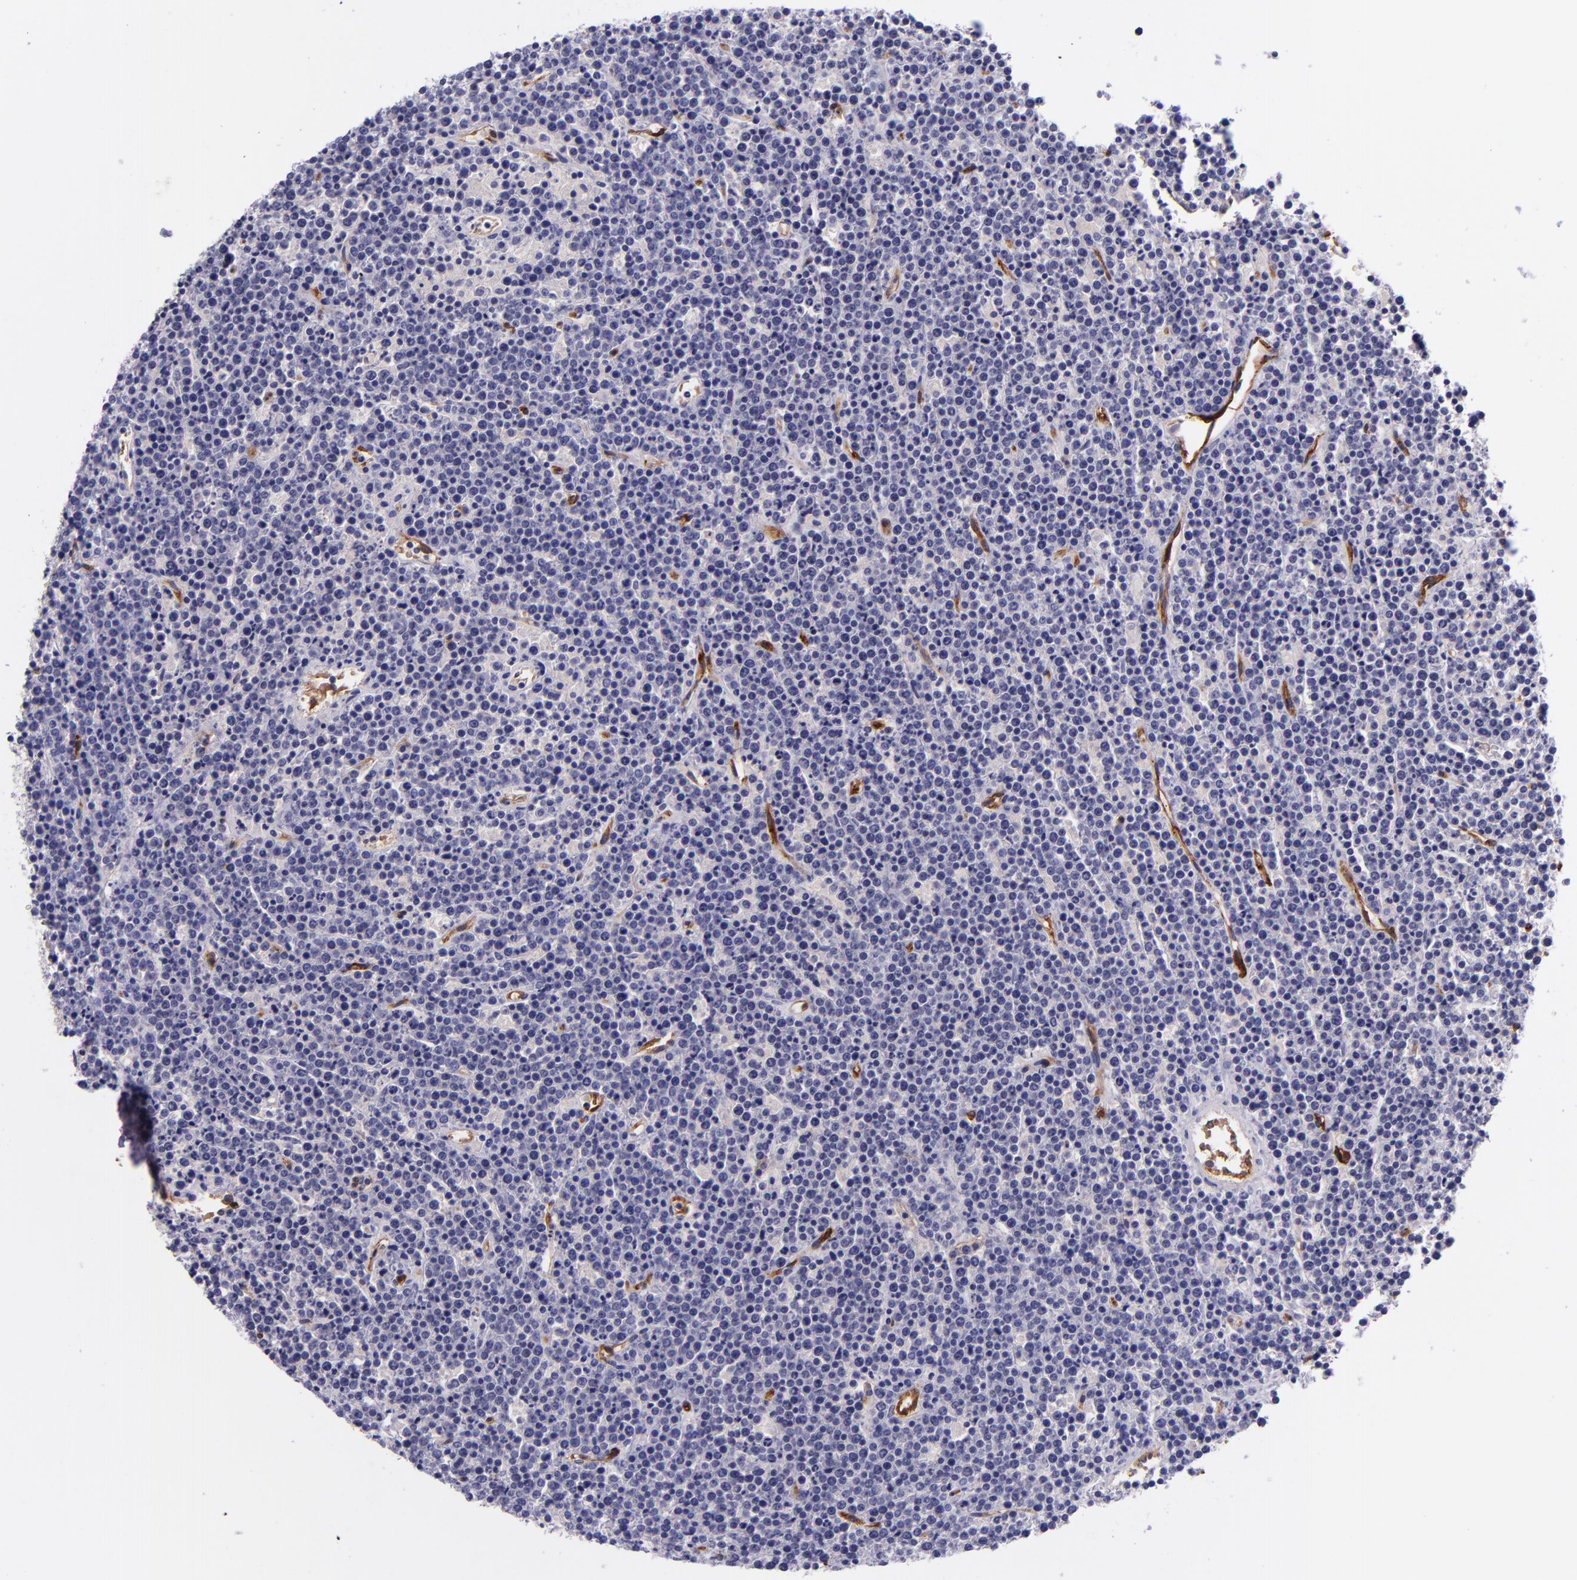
{"staining": {"intensity": "negative", "quantity": "none", "location": "none"}, "tissue": "lymphoma", "cell_type": "Tumor cells", "image_type": "cancer", "snomed": [{"axis": "morphology", "description": "Malignant lymphoma, non-Hodgkin's type, High grade"}, {"axis": "topography", "description": "Ovary"}], "caption": "A photomicrograph of lymphoma stained for a protein shows no brown staining in tumor cells.", "gene": "NOS3", "patient": {"sex": "female", "age": 56}}